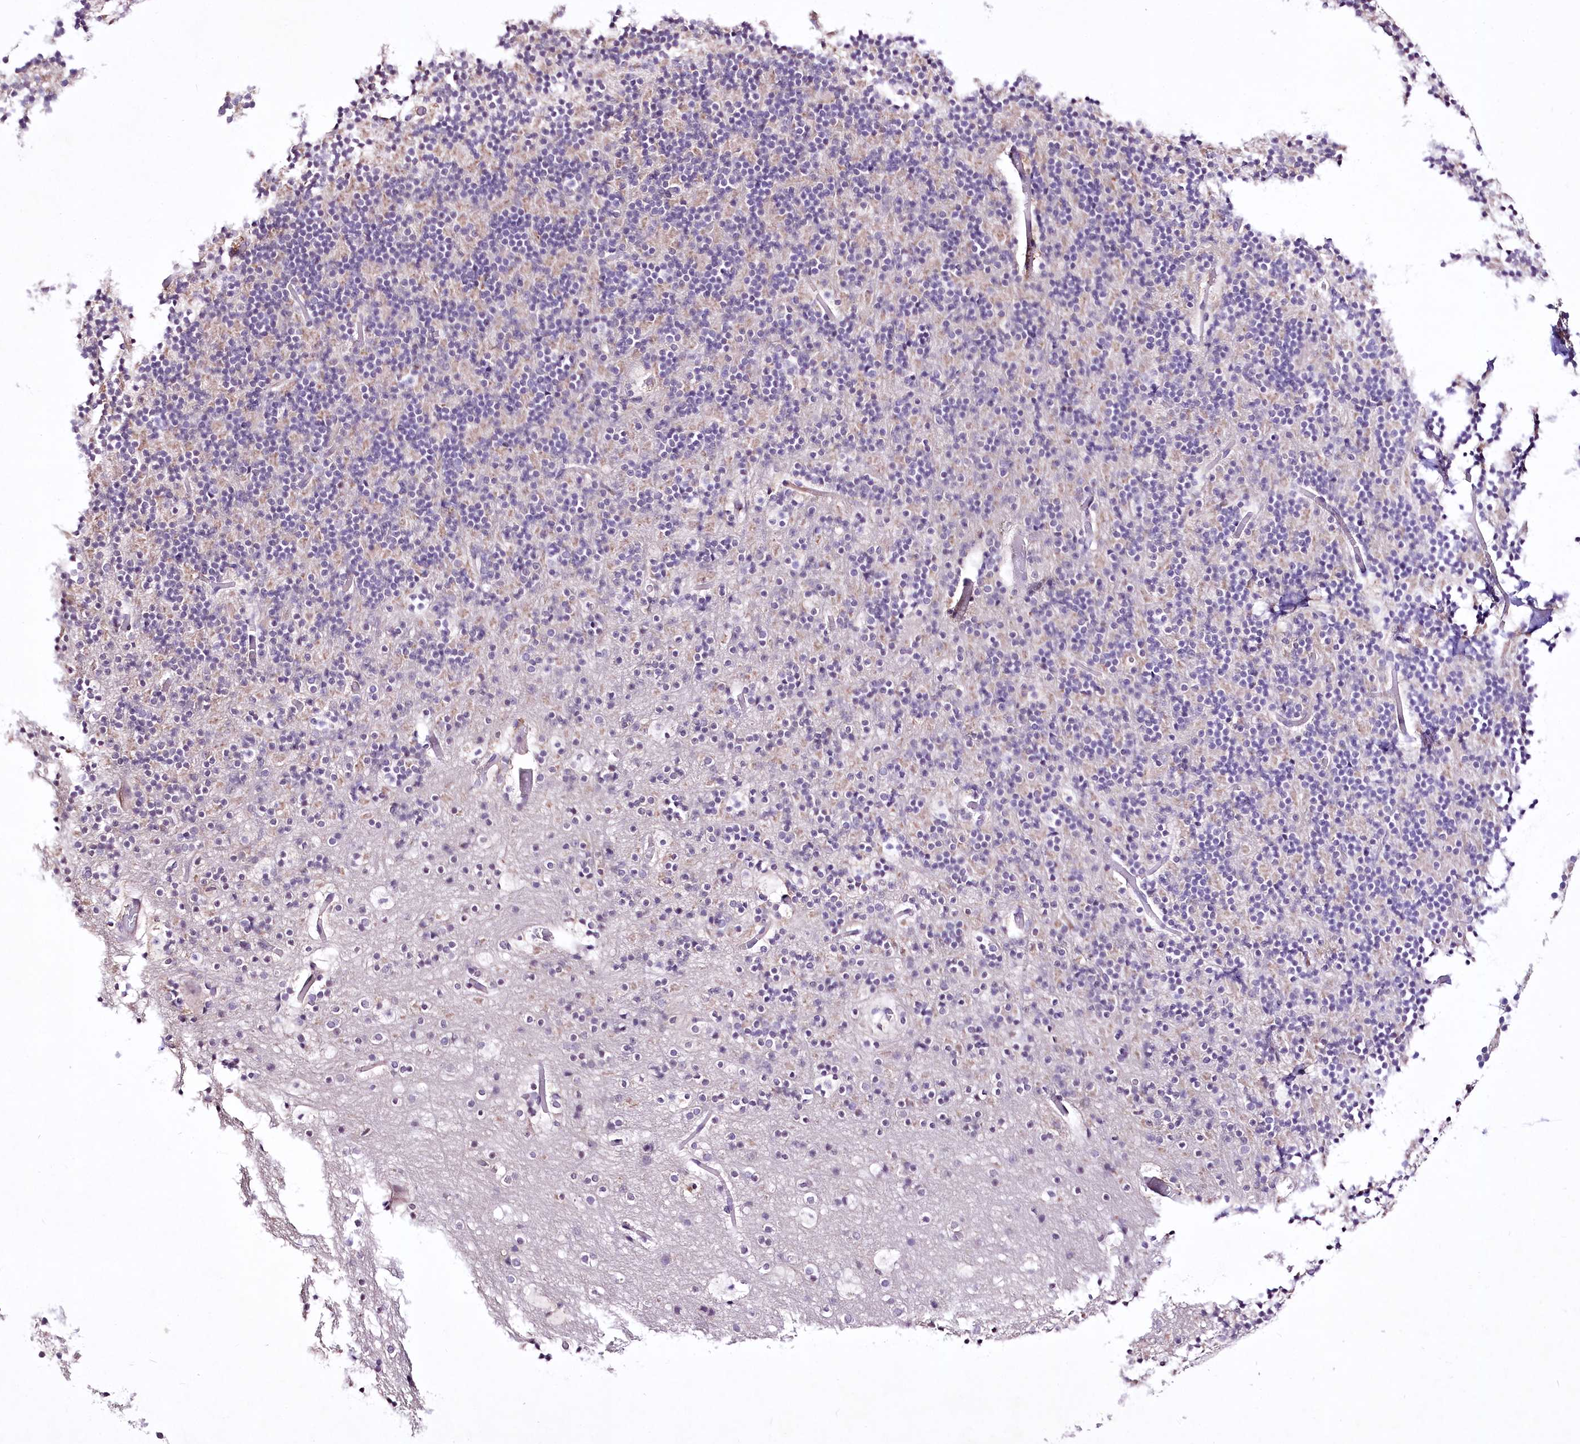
{"staining": {"intensity": "negative", "quantity": "none", "location": "none"}, "tissue": "cerebellum", "cell_type": "Cells in granular layer", "image_type": "normal", "snomed": [{"axis": "morphology", "description": "Normal tissue, NOS"}, {"axis": "topography", "description": "Cerebellum"}], "caption": "Immunohistochemistry of normal cerebellum displays no expression in cells in granular layer.", "gene": "ENPP1", "patient": {"sex": "male", "age": 57}}